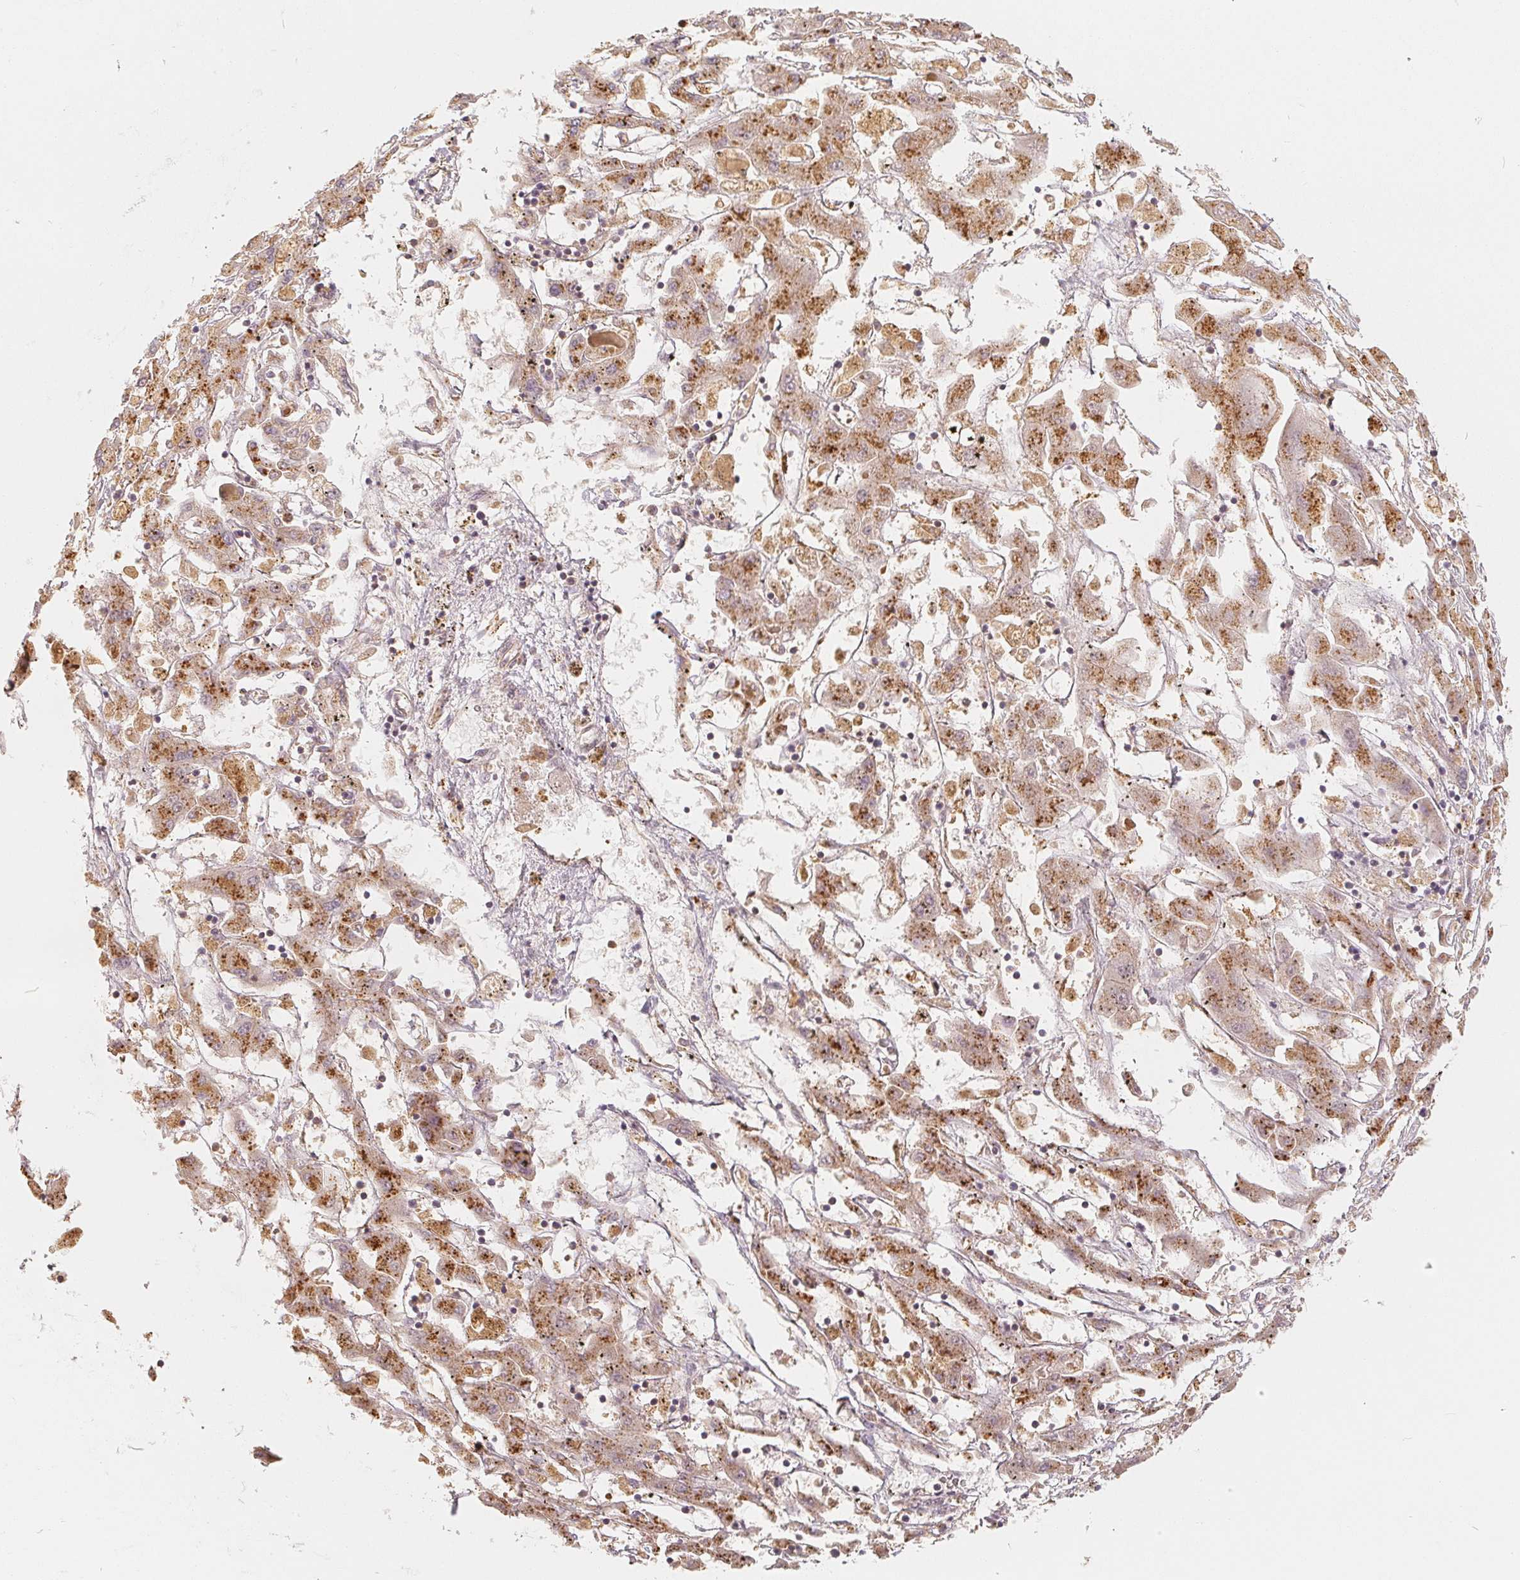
{"staining": {"intensity": "moderate", "quantity": "25%-75%", "location": "cytoplasmic/membranous"}, "tissue": "liver cancer", "cell_type": "Tumor cells", "image_type": "cancer", "snomed": [{"axis": "morphology", "description": "Cholangiocarcinoma"}, {"axis": "topography", "description": "Liver"}], "caption": "Approximately 25%-75% of tumor cells in human cholangiocarcinoma (liver) exhibit moderate cytoplasmic/membranous protein expression as visualized by brown immunohistochemical staining.", "gene": "GUSB", "patient": {"sex": "female", "age": 52}}